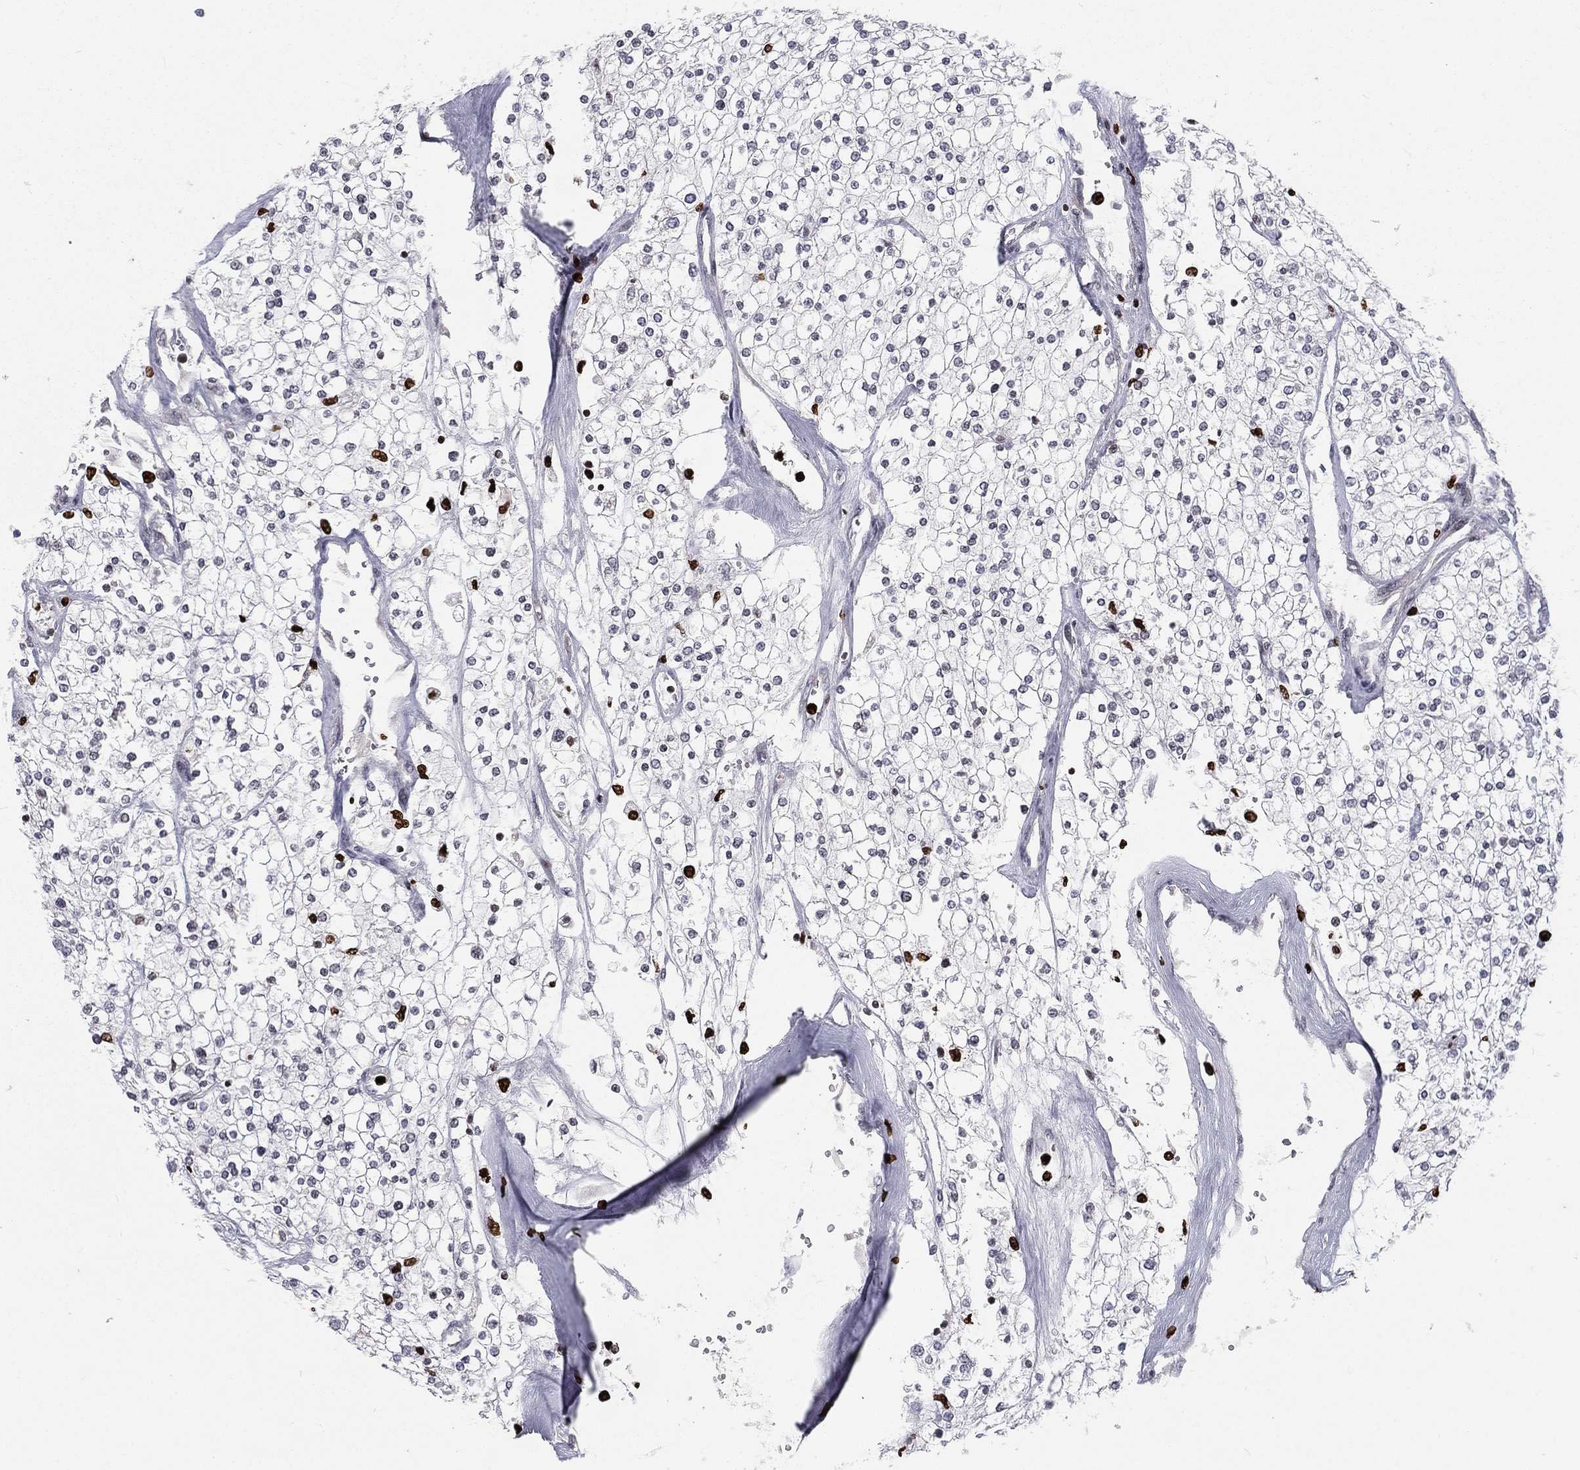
{"staining": {"intensity": "negative", "quantity": "none", "location": "none"}, "tissue": "renal cancer", "cell_type": "Tumor cells", "image_type": "cancer", "snomed": [{"axis": "morphology", "description": "Adenocarcinoma, NOS"}, {"axis": "topography", "description": "Kidney"}], "caption": "IHC image of human renal adenocarcinoma stained for a protein (brown), which demonstrates no expression in tumor cells.", "gene": "MNDA", "patient": {"sex": "male", "age": 80}}